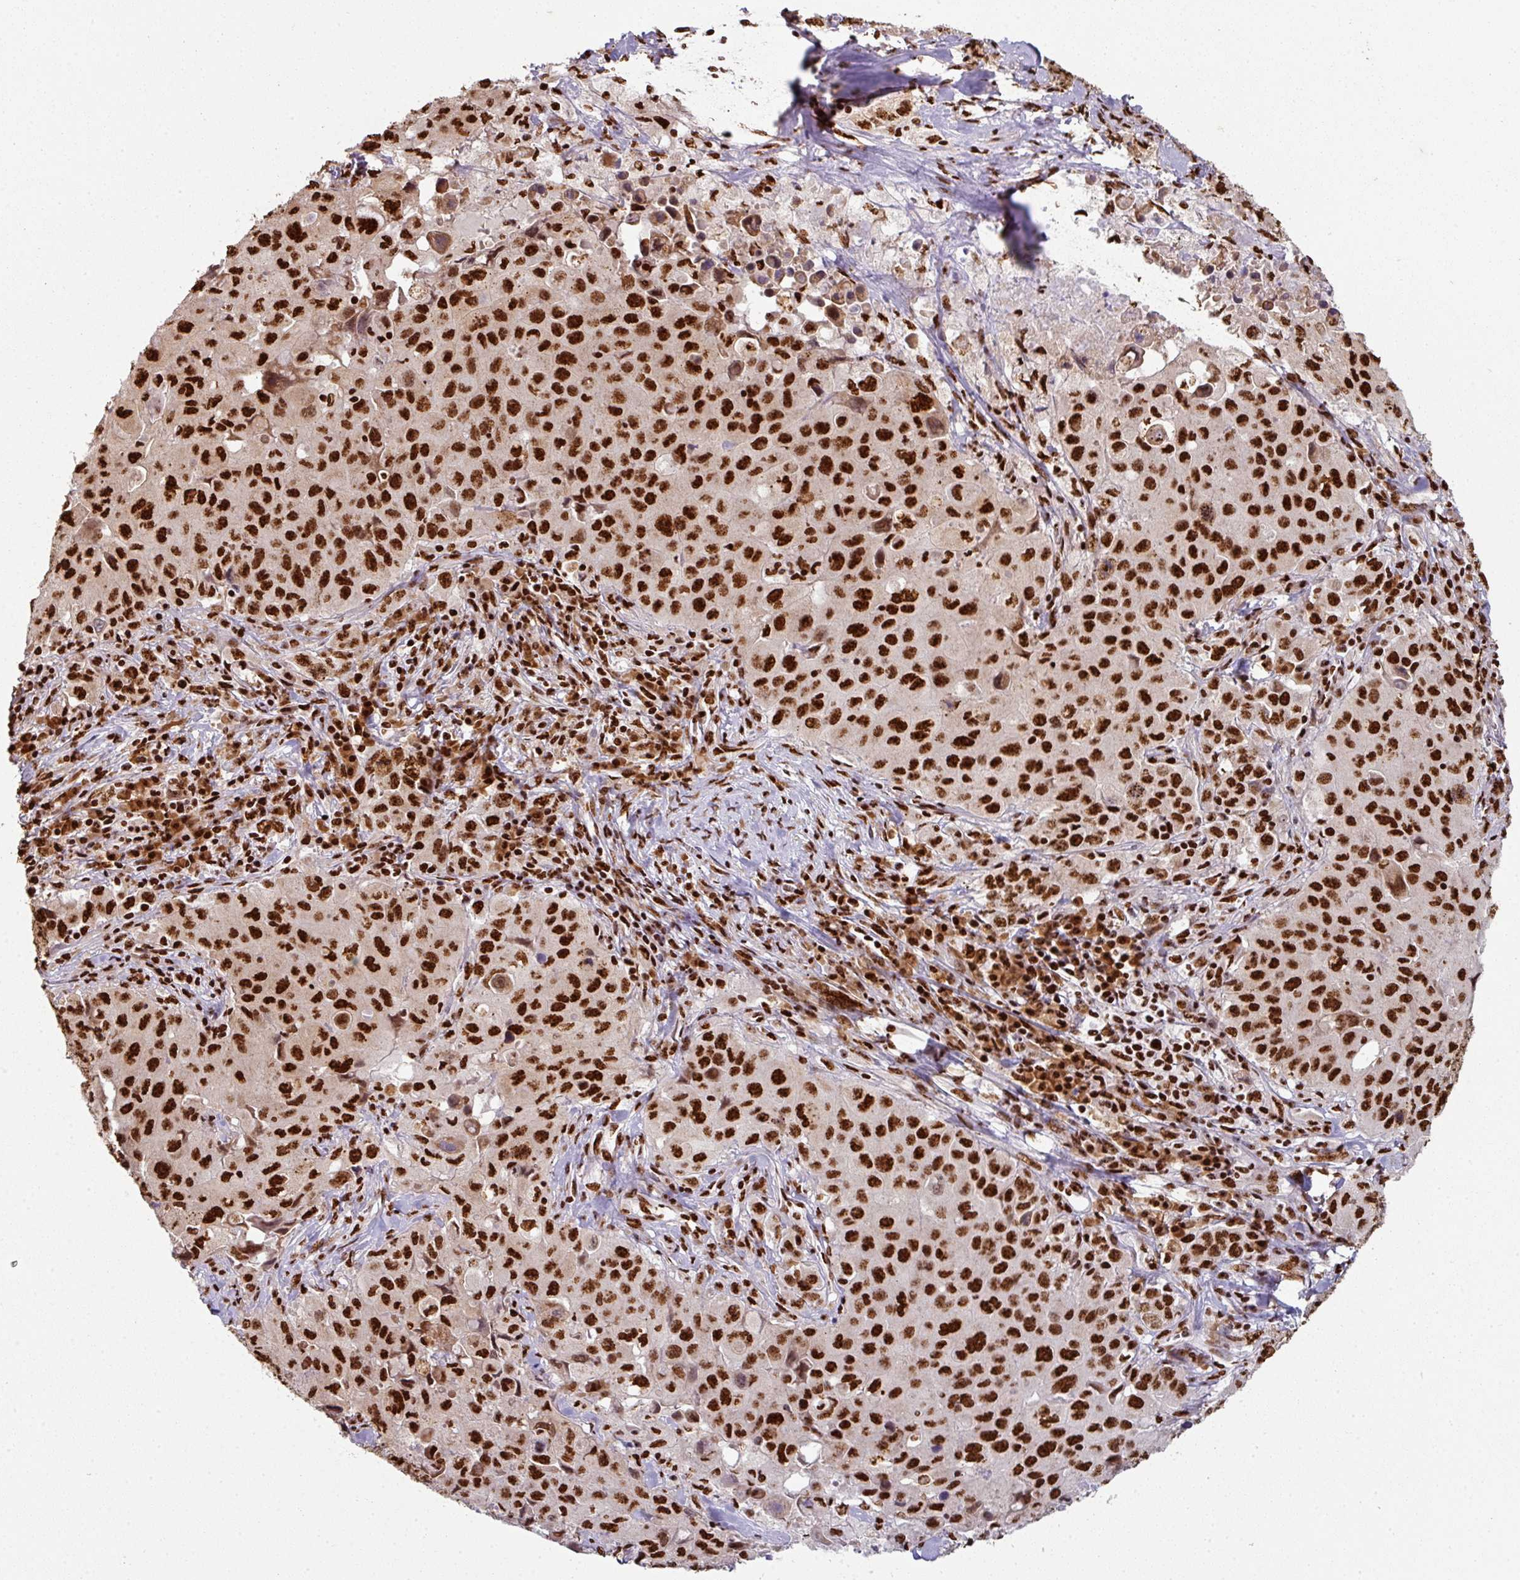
{"staining": {"intensity": "strong", "quantity": ">75%", "location": "nuclear"}, "tissue": "lung cancer", "cell_type": "Tumor cells", "image_type": "cancer", "snomed": [{"axis": "morphology", "description": "Squamous cell carcinoma, NOS"}, {"axis": "topography", "description": "Lung"}], "caption": "Lung squamous cell carcinoma tissue shows strong nuclear staining in about >75% of tumor cells", "gene": "SIK3", "patient": {"sex": "male", "age": 63}}